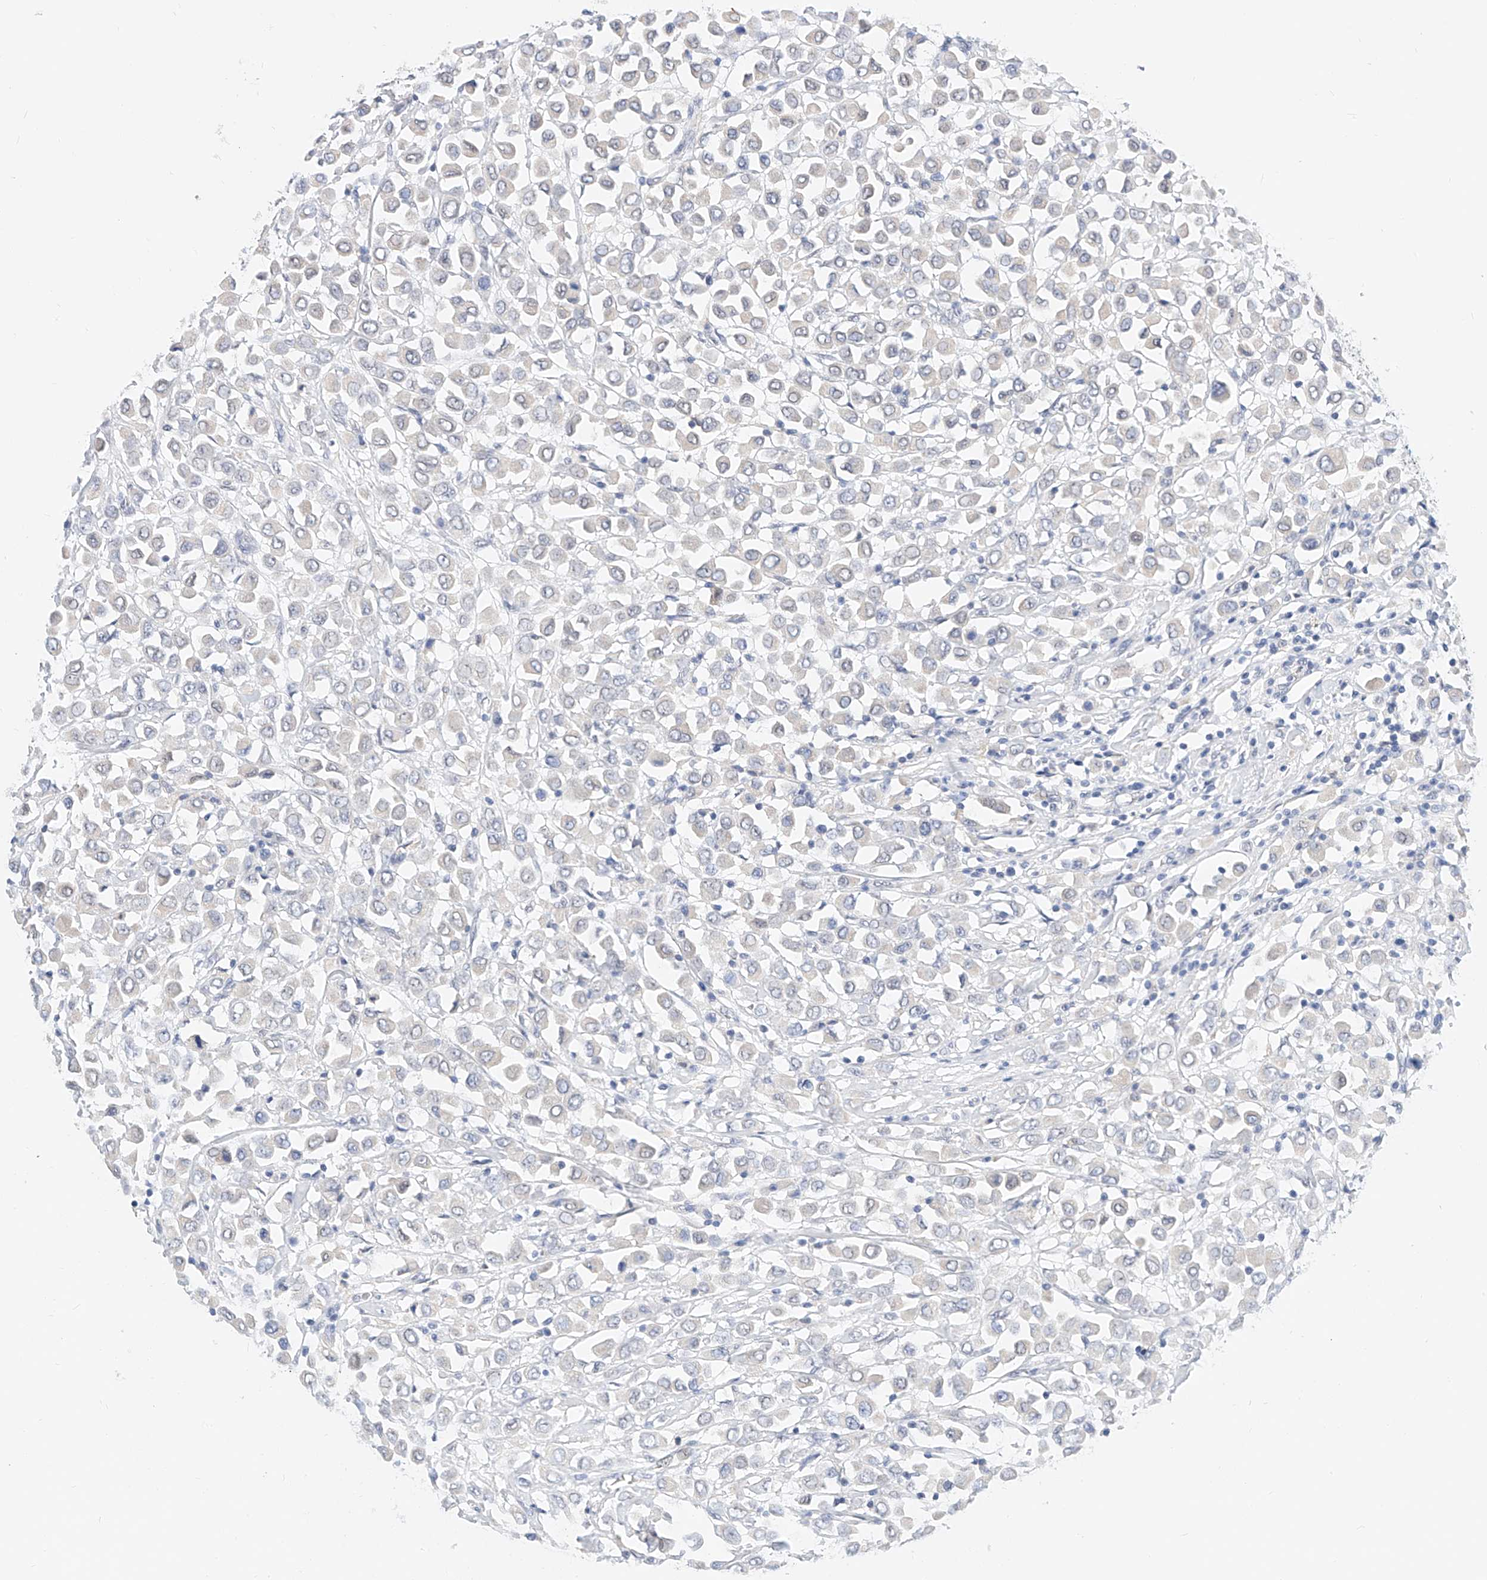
{"staining": {"intensity": "negative", "quantity": "none", "location": "none"}, "tissue": "breast cancer", "cell_type": "Tumor cells", "image_type": "cancer", "snomed": [{"axis": "morphology", "description": "Duct carcinoma"}, {"axis": "topography", "description": "Breast"}], "caption": "Micrograph shows no protein staining in tumor cells of breast cancer tissue.", "gene": "KCNJ1", "patient": {"sex": "female", "age": 61}}